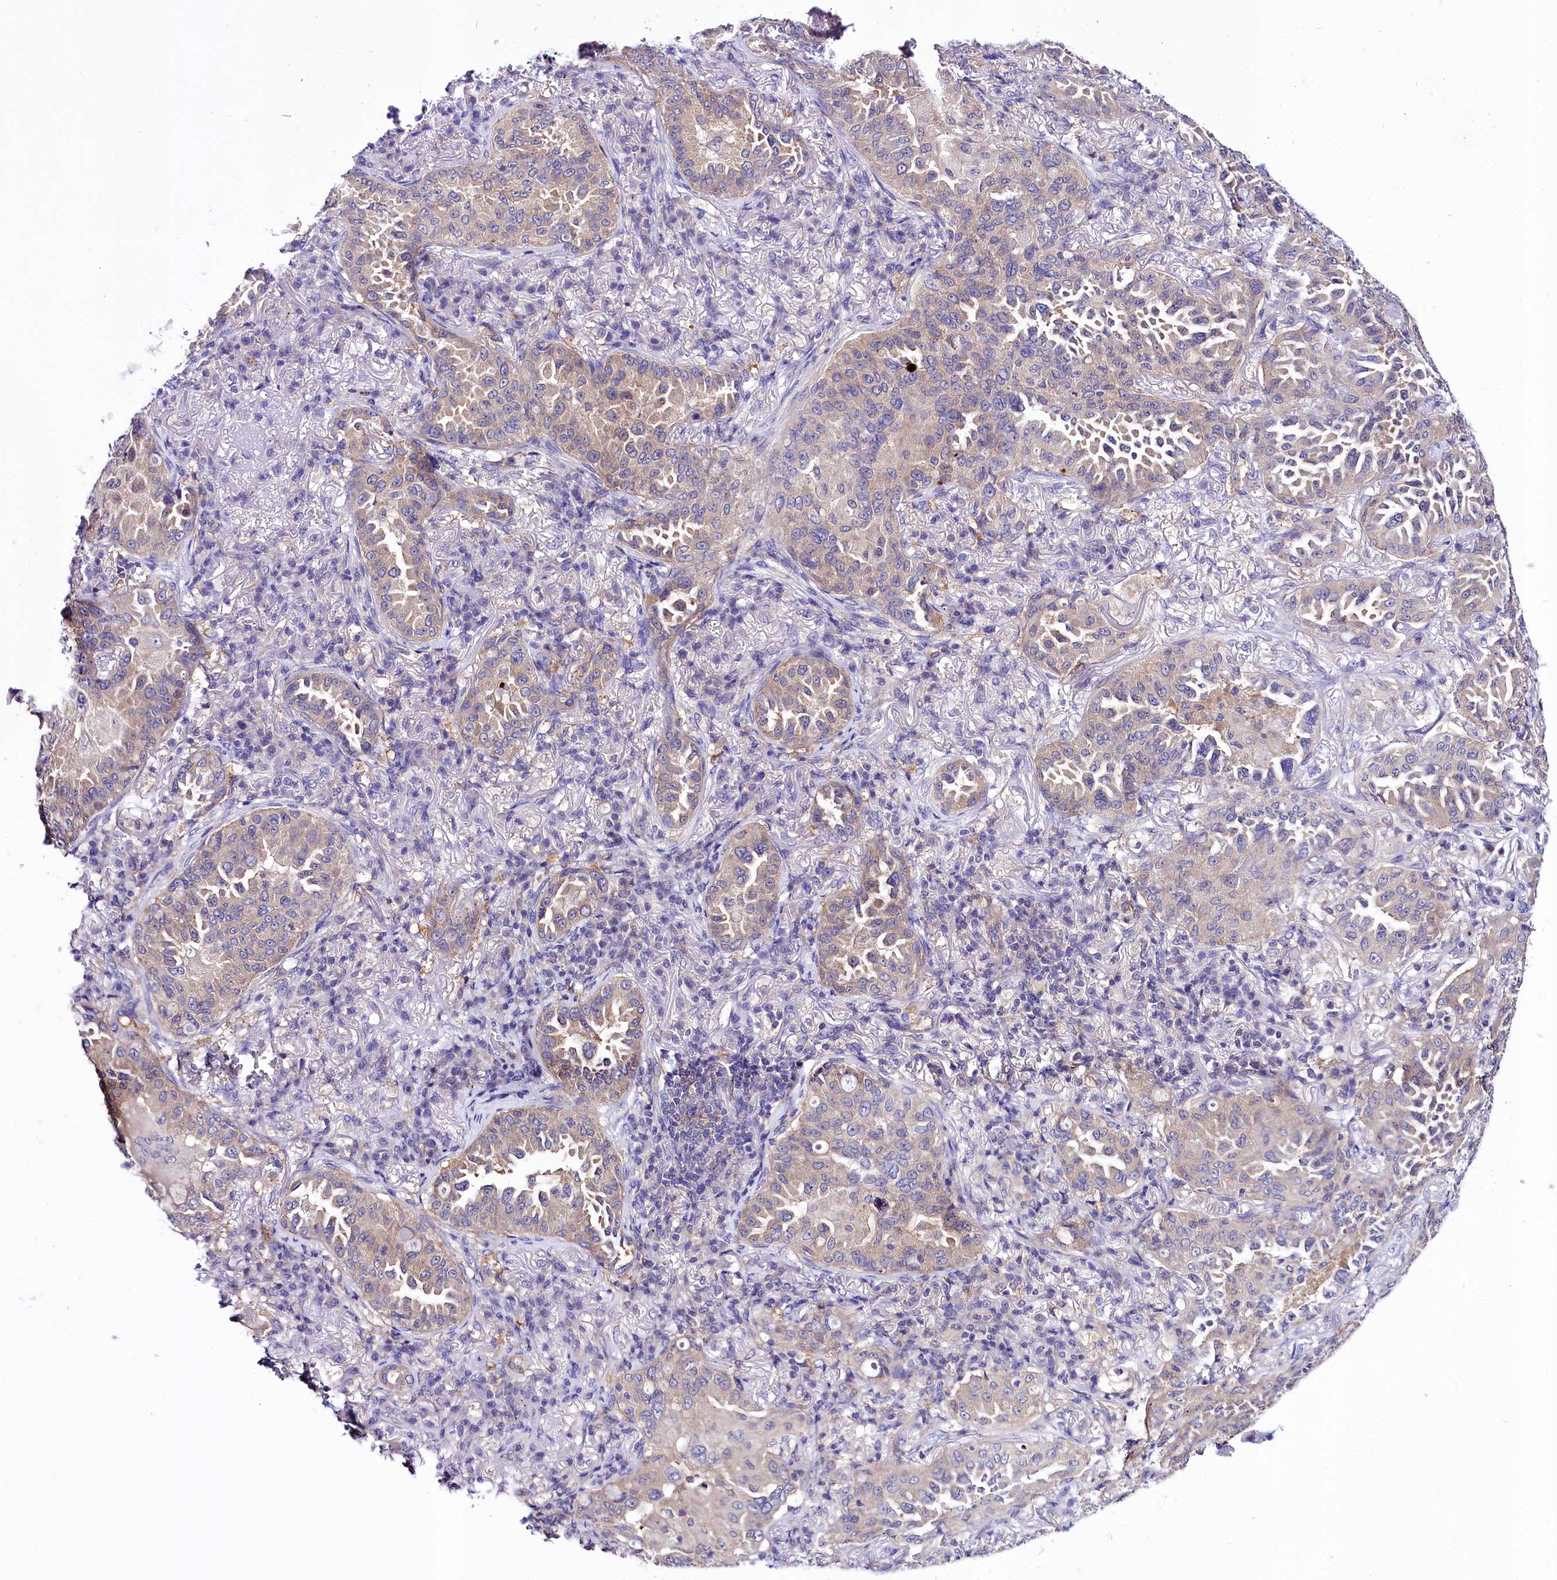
{"staining": {"intensity": "weak", "quantity": "25%-75%", "location": "cytoplasmic/membranous"}, "tissue": "lung cancer", "cell_type": "Tumor cells", "image_type": "cancer", "snomed": [{"axis": "morphology", "description": "Adenocarcinoma, NOS"}, {"axis": "topography", "description": "Lung"}], "caption": "About 25%-75% of tumor cells in human lung cancer show weak cytoplasmic/membranous protein expression as visualized by brown immunohistochemical staining.", "gene": "ABHD5", "patient": {"sex": "female", "age": 69}}